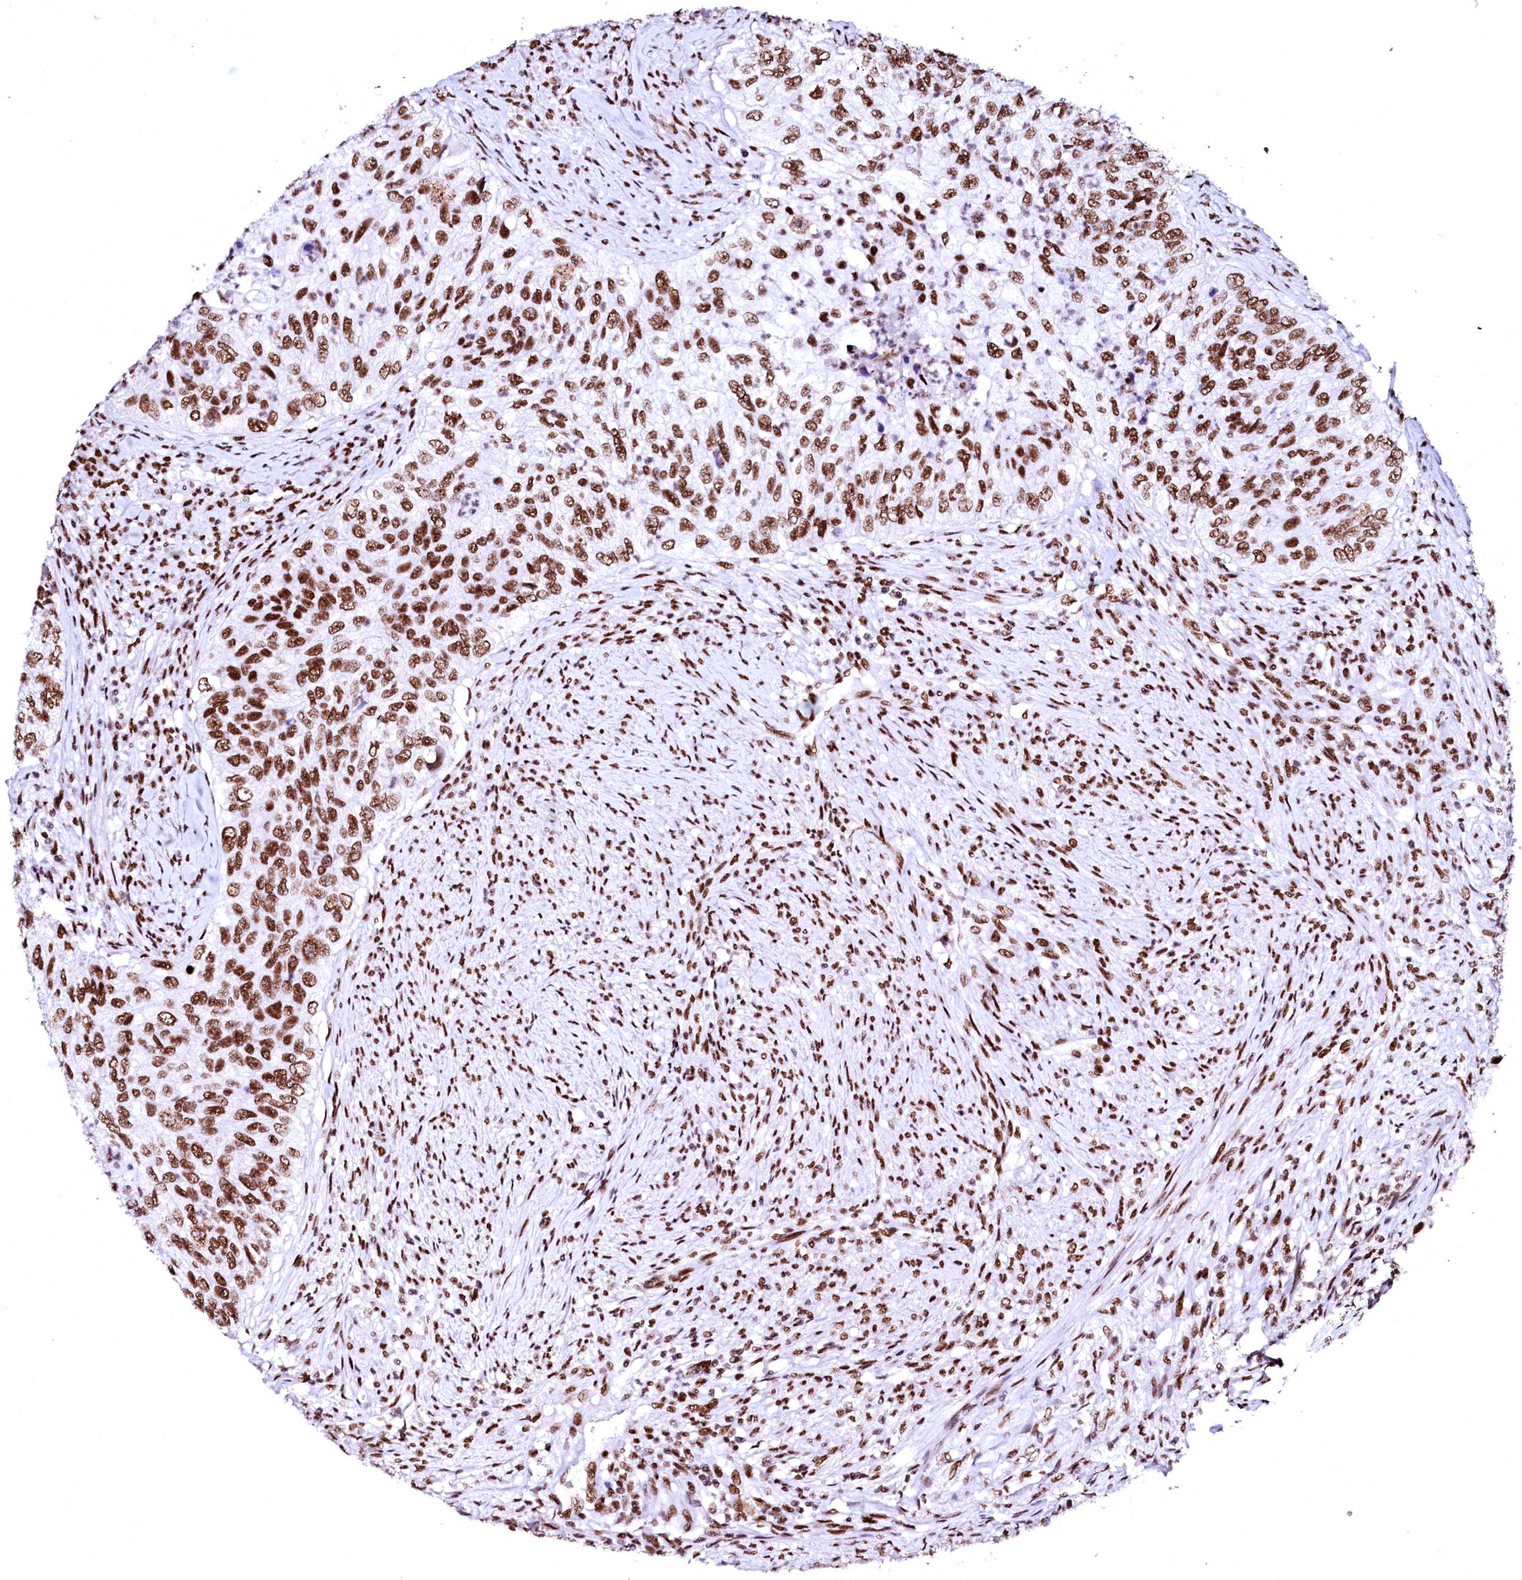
{"staining": {"intensity": "strong", "quantity": ">75%", "location": "nuclear"}, "tissue": "urothelial cancer", "cell_type": "Tumor cells", "image_type": "cancer", "snomed": [{"axis": "morphology", "description": "Urothelial carcinoma, High grade"}, {"axis": "topography", "description": "Urinary bladder"}], "caption": "Immunohistochemistry (IHC) of urothelial cancer shows high levels of strong nuclear staining in about >75% of tumor cells. (brown staining indicates protein expression, while blue staining denotes nuclei).", "gene": "CPSF6", "patient": {"sex": "female", "age": 60}}